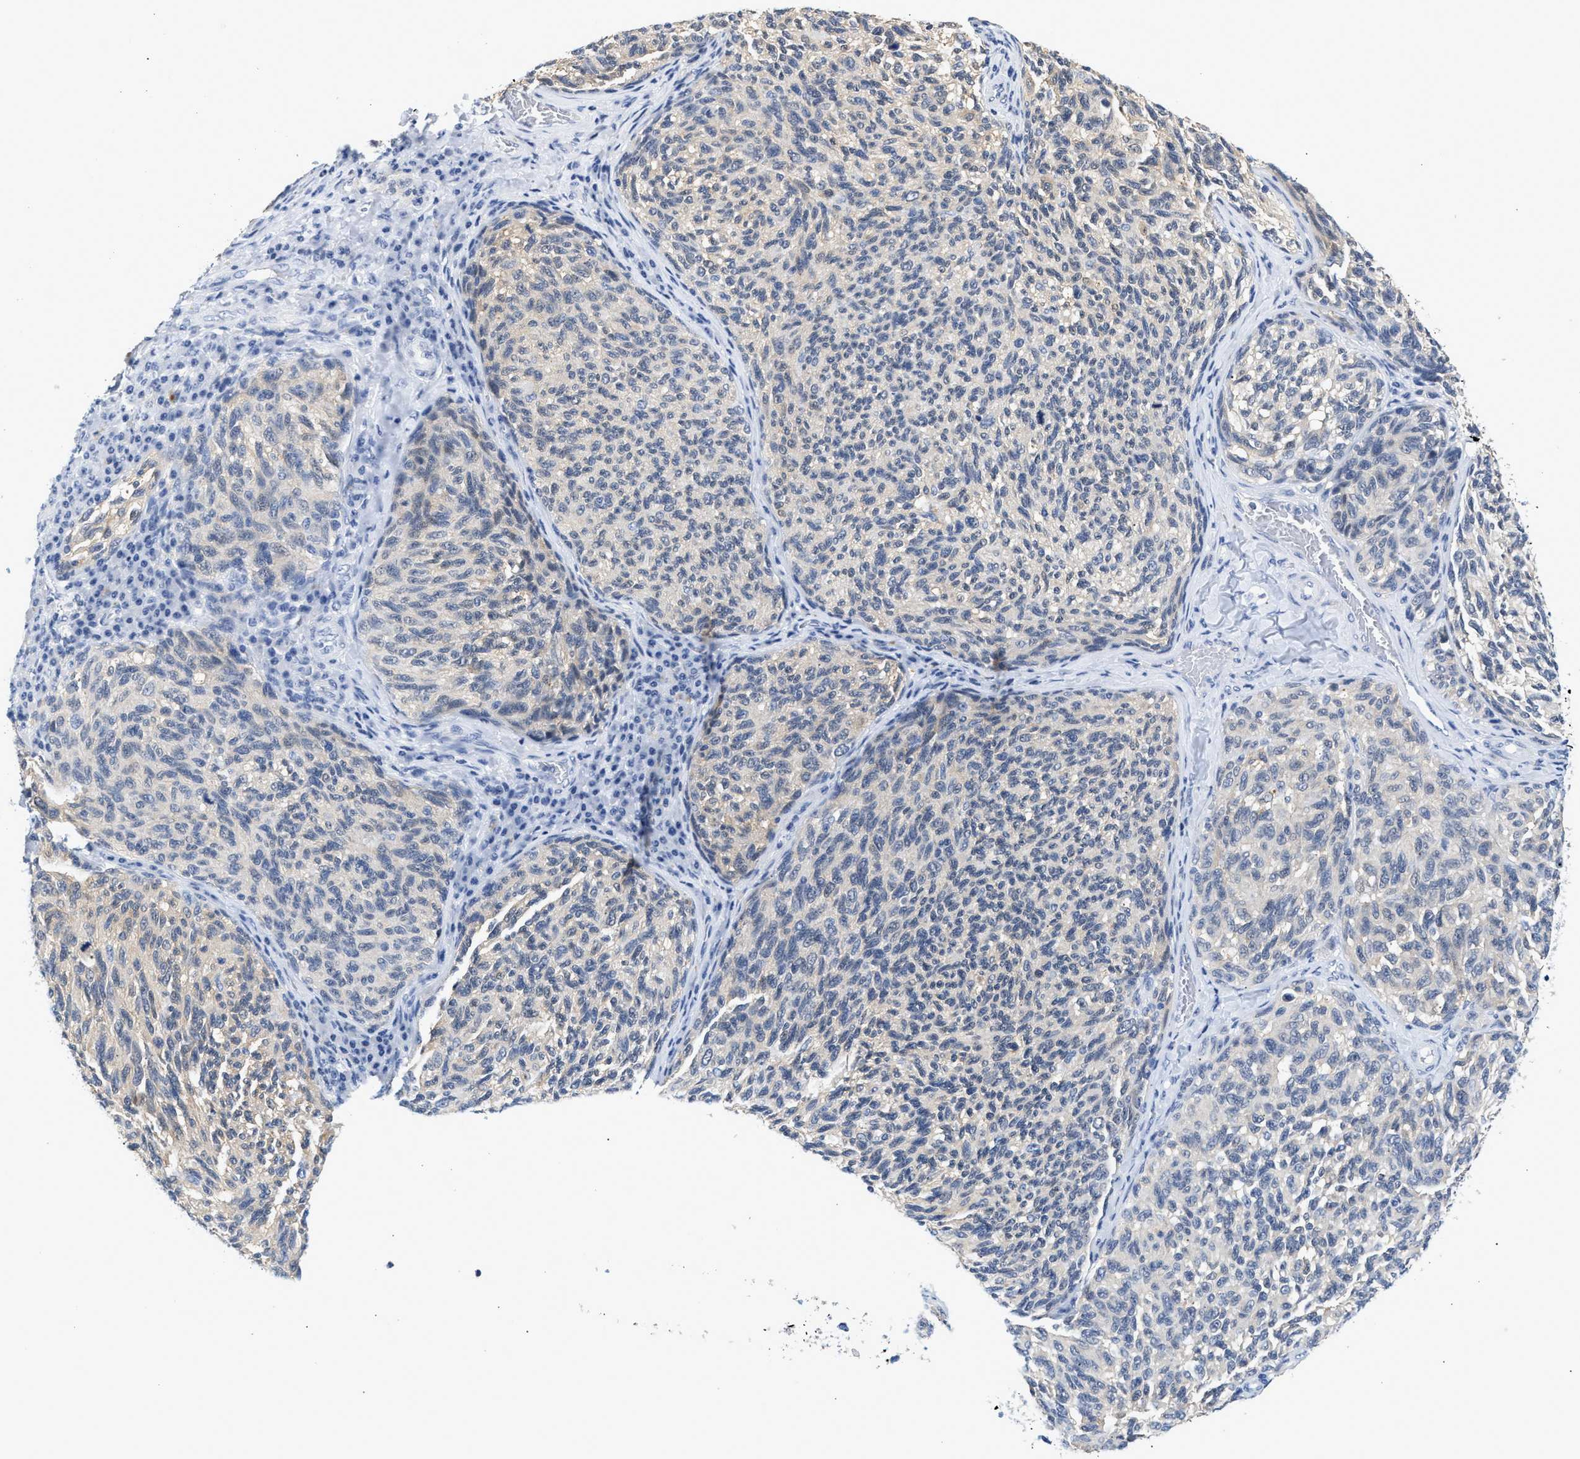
{"staining": {"intensity": "weak", "quantity": "<25%", "location": "cytoplasmic/membranous"}, "tissue": "melanoma", "cell_type": "Tumor cells", "image_type": "cancer", "snomed": [{"axis": "morphology", "description": "Malignant melanoma, NOS"}, {"axis": "topography", "description": "Skin"}], "caption": "IHC histopathology image of malignant melanoma stained for a protein (brown), which displays no staining in tumor cells.", "gene": "PPM1L", "patient": {"sex": "female", "age": 73}}